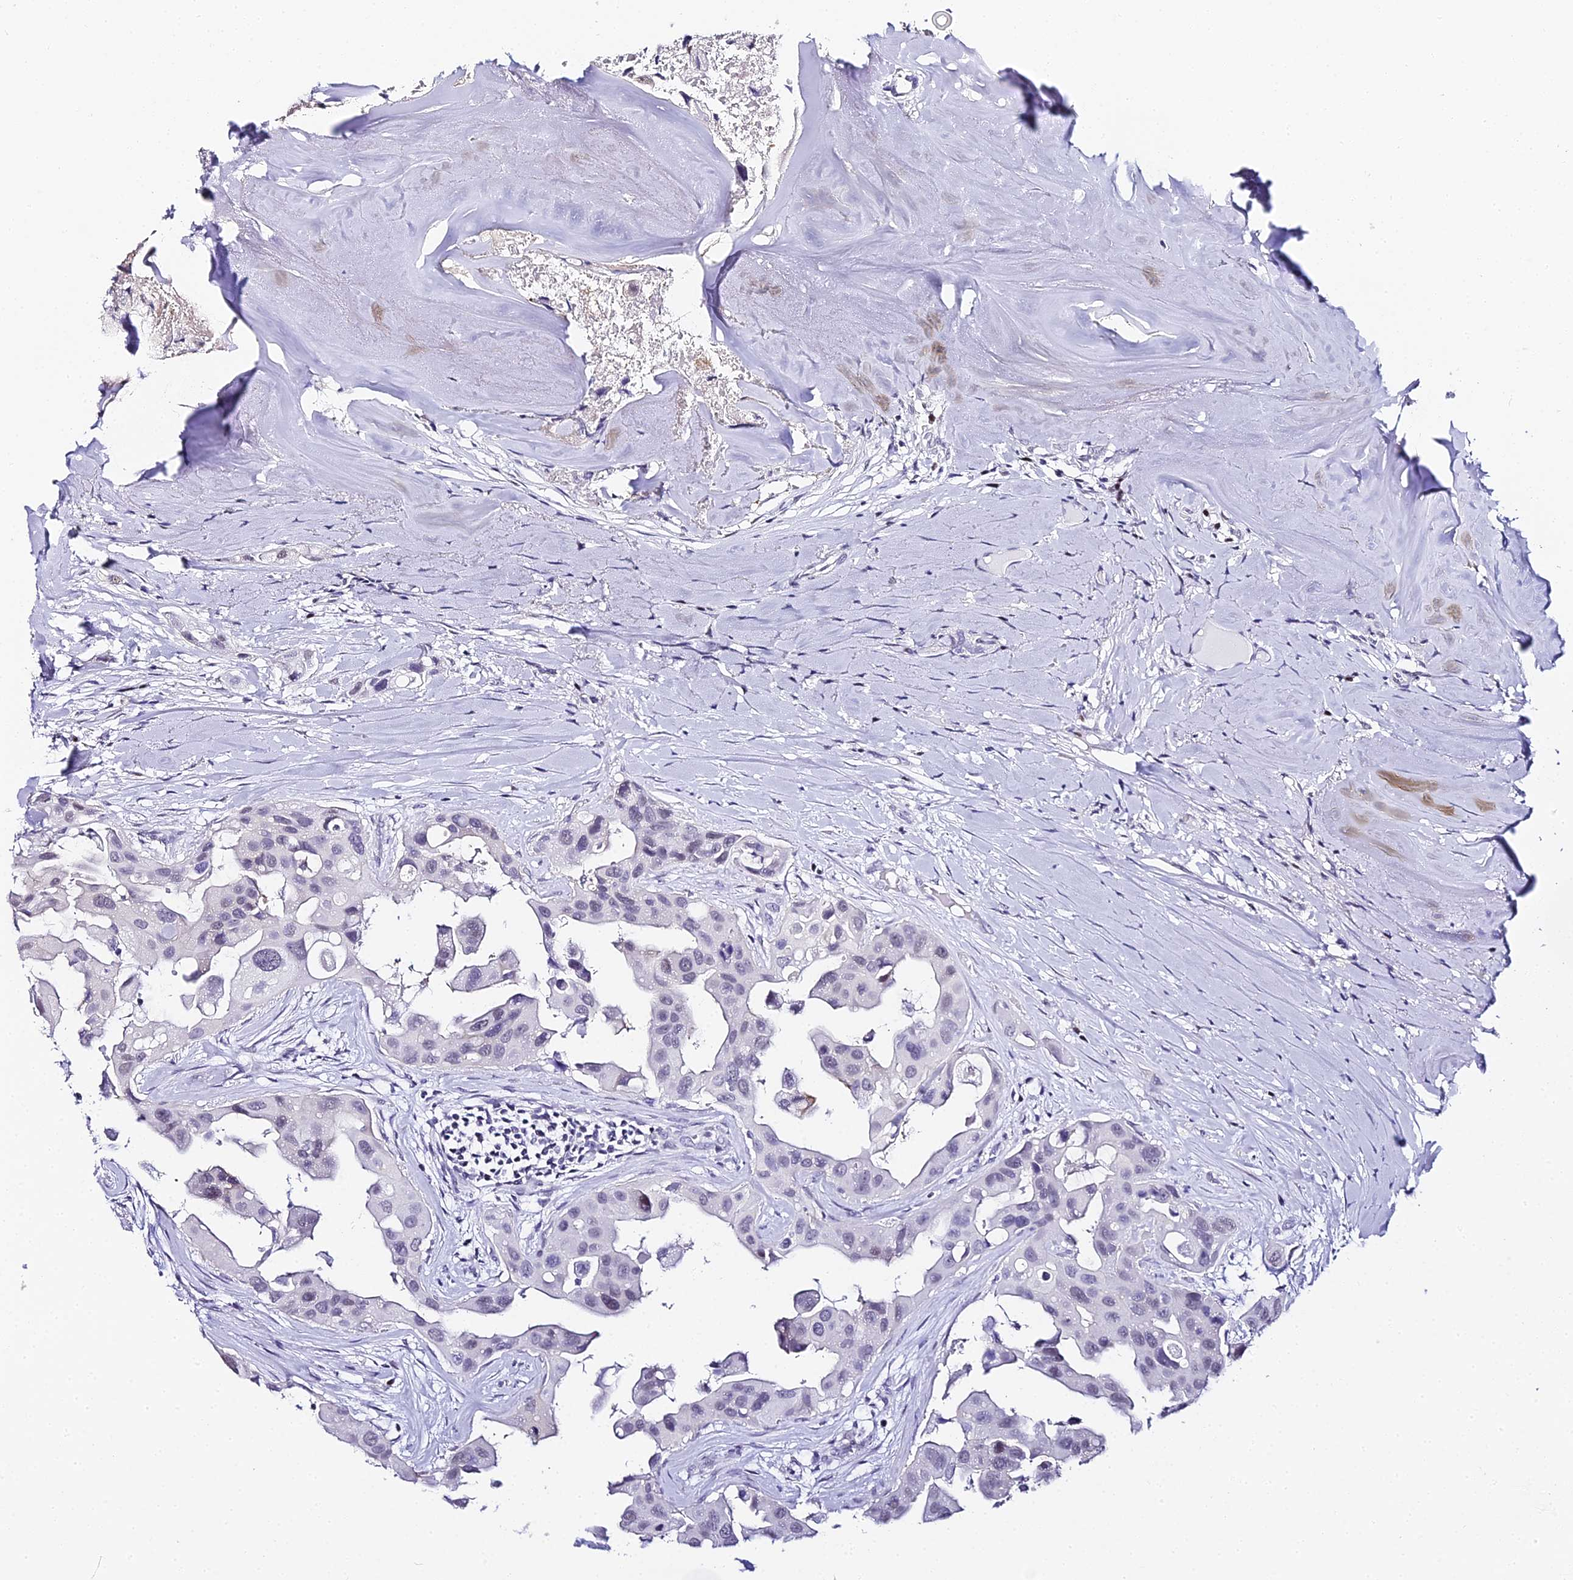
{"staining": {"intensity": "negative", "quantity": "none", "location": "none"}, "tissue": "head and neck cancer", "cell_type": "Tumor cells", "image_type": "cancer", "snomed": [{"axis": "morphology", "description": "Adenocarcinoma, NOS"}, {"axis": "morphology", "description": "Adenocarcinoma, metastatic, NOS"}, {"axis": "topography", "description": "Head-Neck"}], "caption": "Tumor cells show no significant staining in head and neck cancer.", "gene": "ABHD14A-ACY1", "patient": {"sex": "male", "age": 75}}